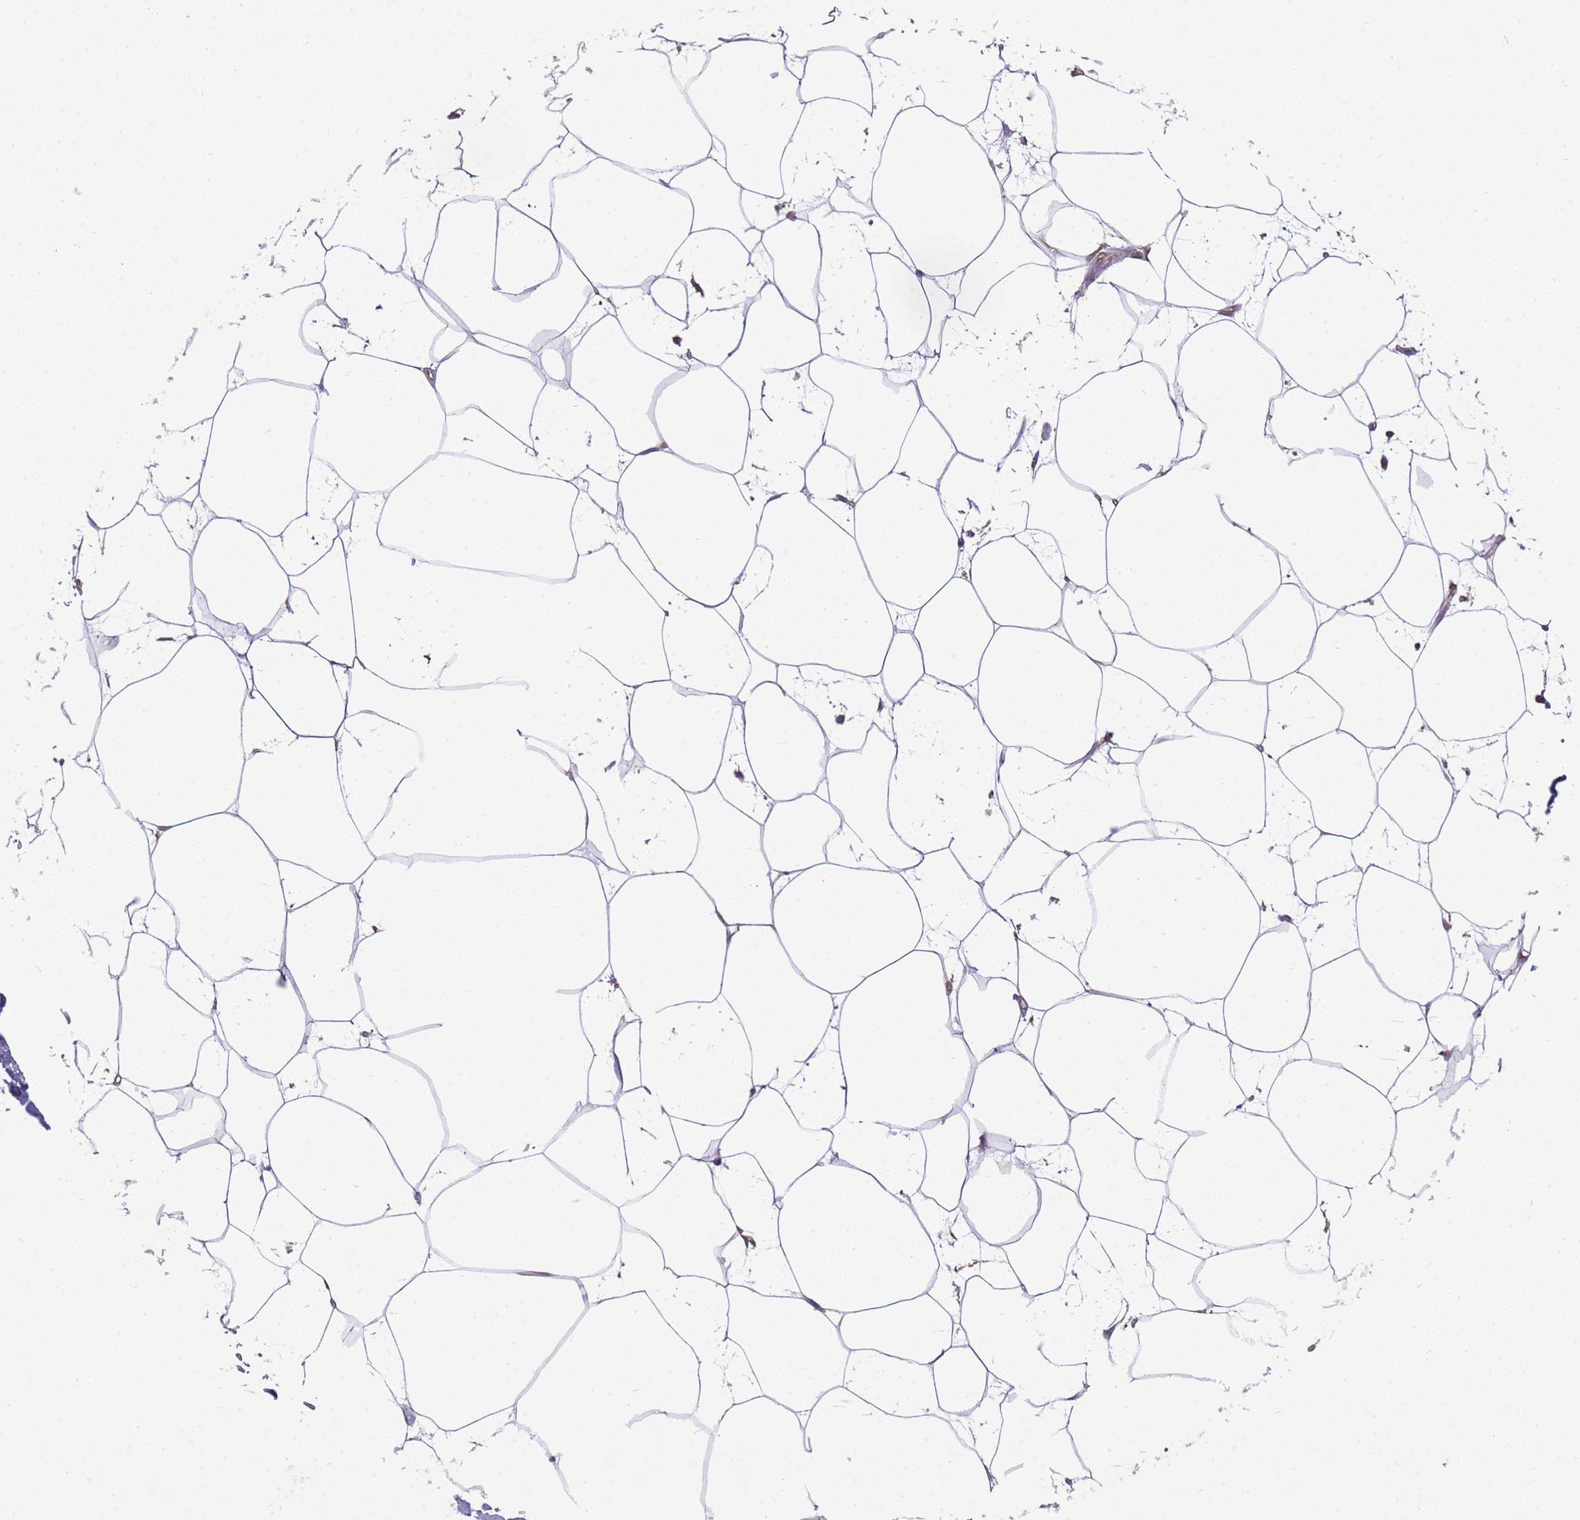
{"staining": {"intensity": "negative", "quantity": "none", "location": "none"}, "tissue": "adipose tissue", "cell_type": "Adipocytes", "image_type": "normal", "snomed": [{"axis": "morphology", "description": "Normal tissue, NOS"}, {"axis": "topography", "description": "Adipose tissue"}], "caption": "Immunohistochemistry (IHC) of unremarkable human adipose tissue reveals no expression in adipocytes. (DAB immunohistochemistry (IHC) visualized using brightfield microscopy, high magnification).", "gene": "SNX21", "patient": {"sex": "female", "age": 37}}